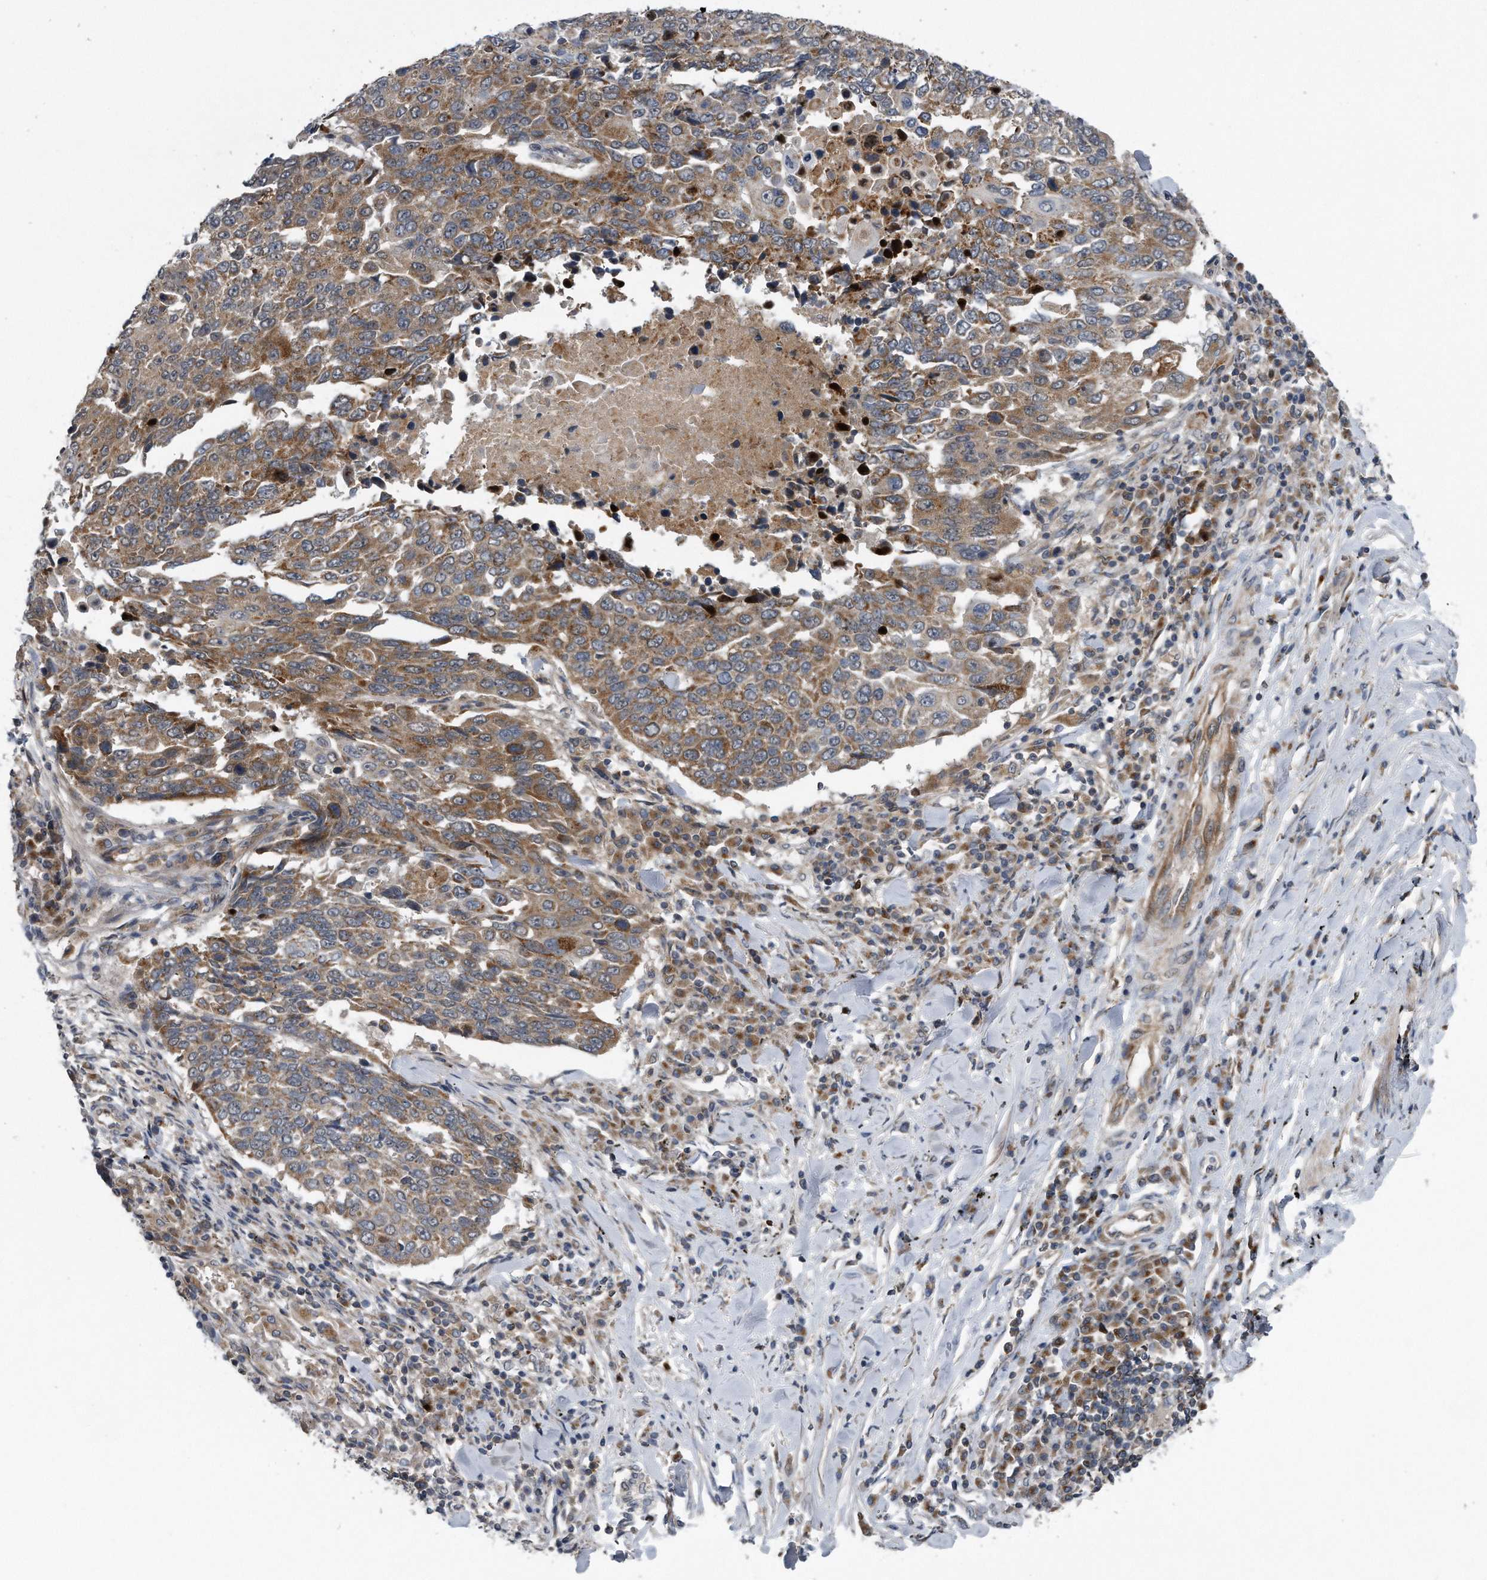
{"staining": {"intensity": "moderate", "quantity": ">75%", "location": "cytoplasmic/membranous"}, "tissue": "lung cancer", "cell_type": "Tumor cells", "image_type": "cancer", "snomed": [{"axis": "morphology", "description": "Squamous cell carcinoma, NOS"}, {"axis": "topography", "description": "Lung"}], "caption": "This is a micrograph of IHC staining of lung cancer (squamous cell carcinoma), which shows moderate positivity in the cytoplasmic/membranous of tumor cells.", "gene": "LYRM4", "patient": {"sex": "male", "age": 66}}